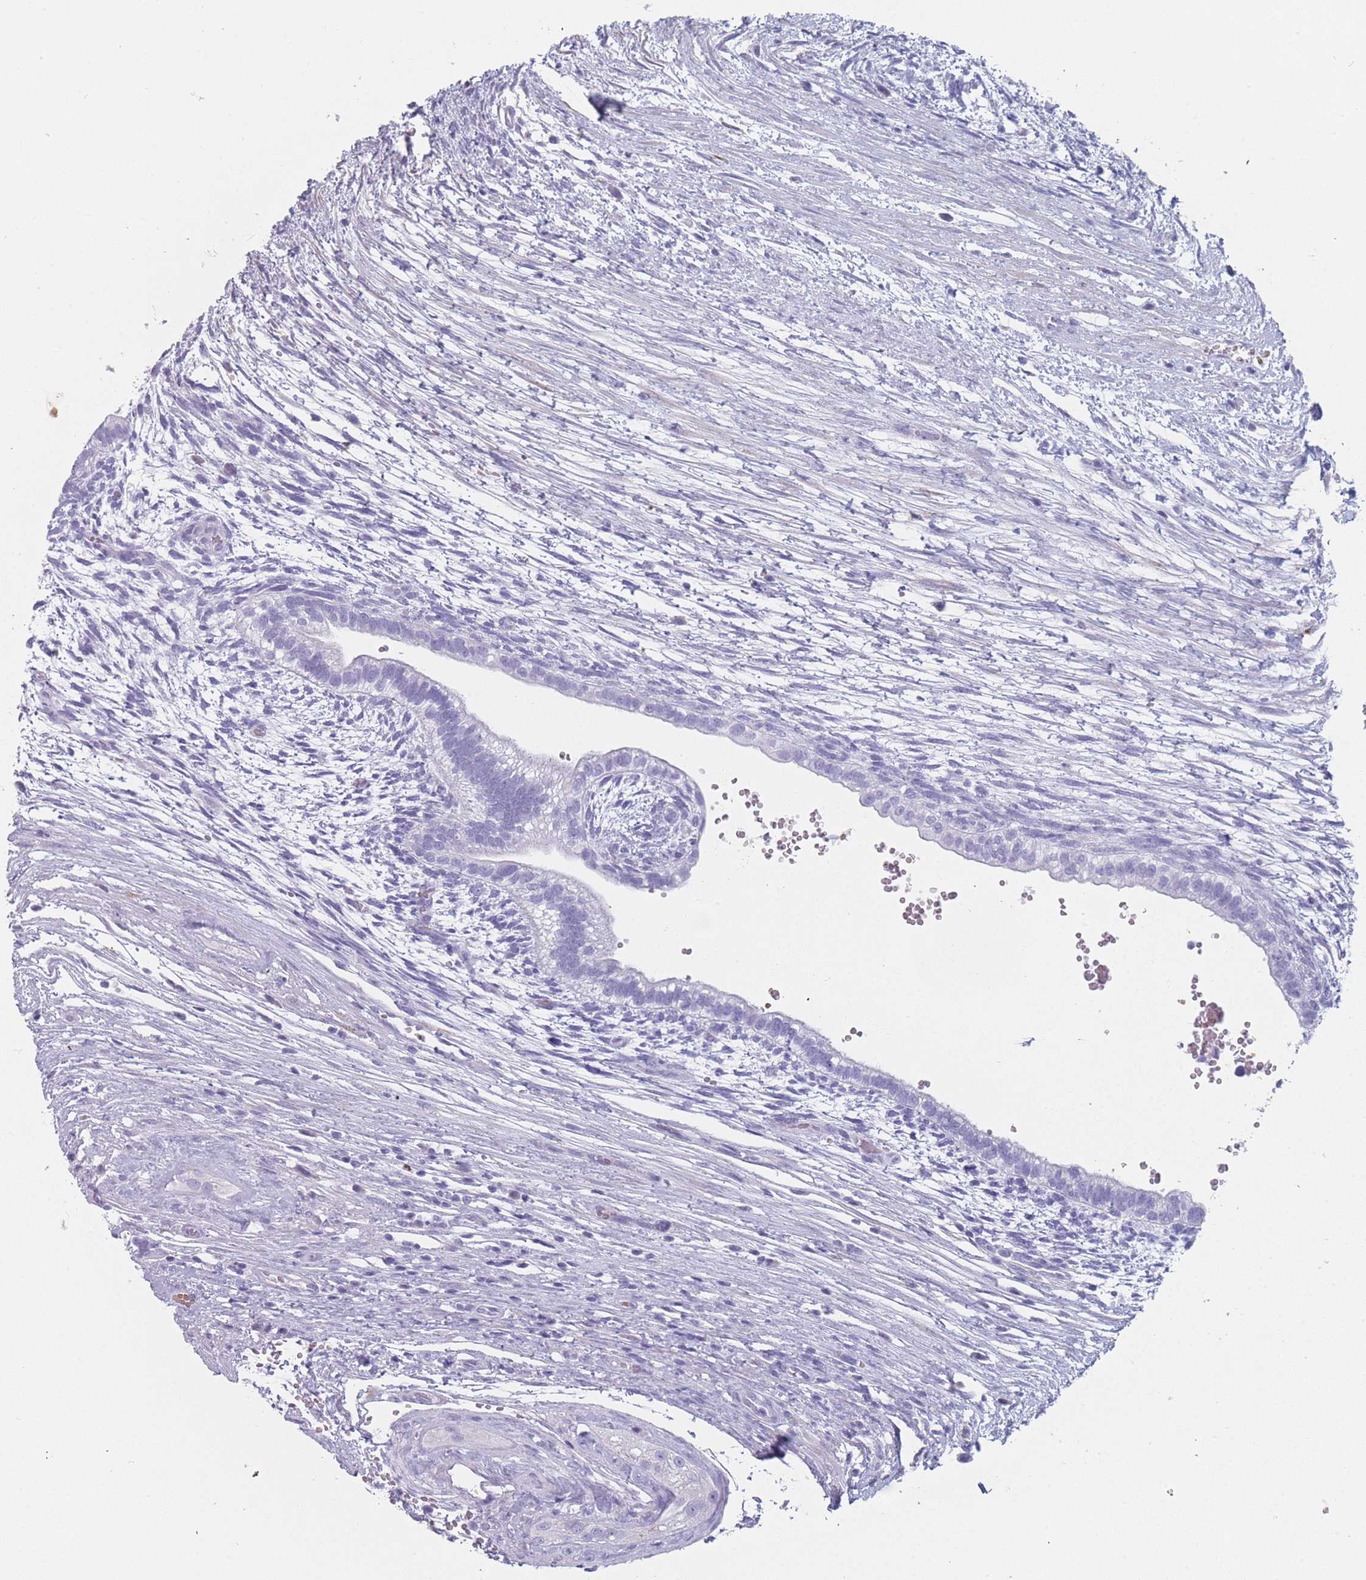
{"staining": {"intensity": "negative", "quantity": "none", "location": "none"}, "tissue": "testis cancer", "cell_type": "Tumor cells", "image_type": "cancer", "snomed": [{"axis": "morphology", "description": "Normal tissue, NOS"}, {"axis": "morphology", "description": "Carcinoma, Embryonal, NOS"}, {"axis": "topography", "description": "Testis"}], "caption": "Photomicrograph shows no significant protein staining in tumor cells of testis cancer (embryonal carcinoma).", "gene": "OR5D16", "patient": {"sex": "male", "age": 32}}